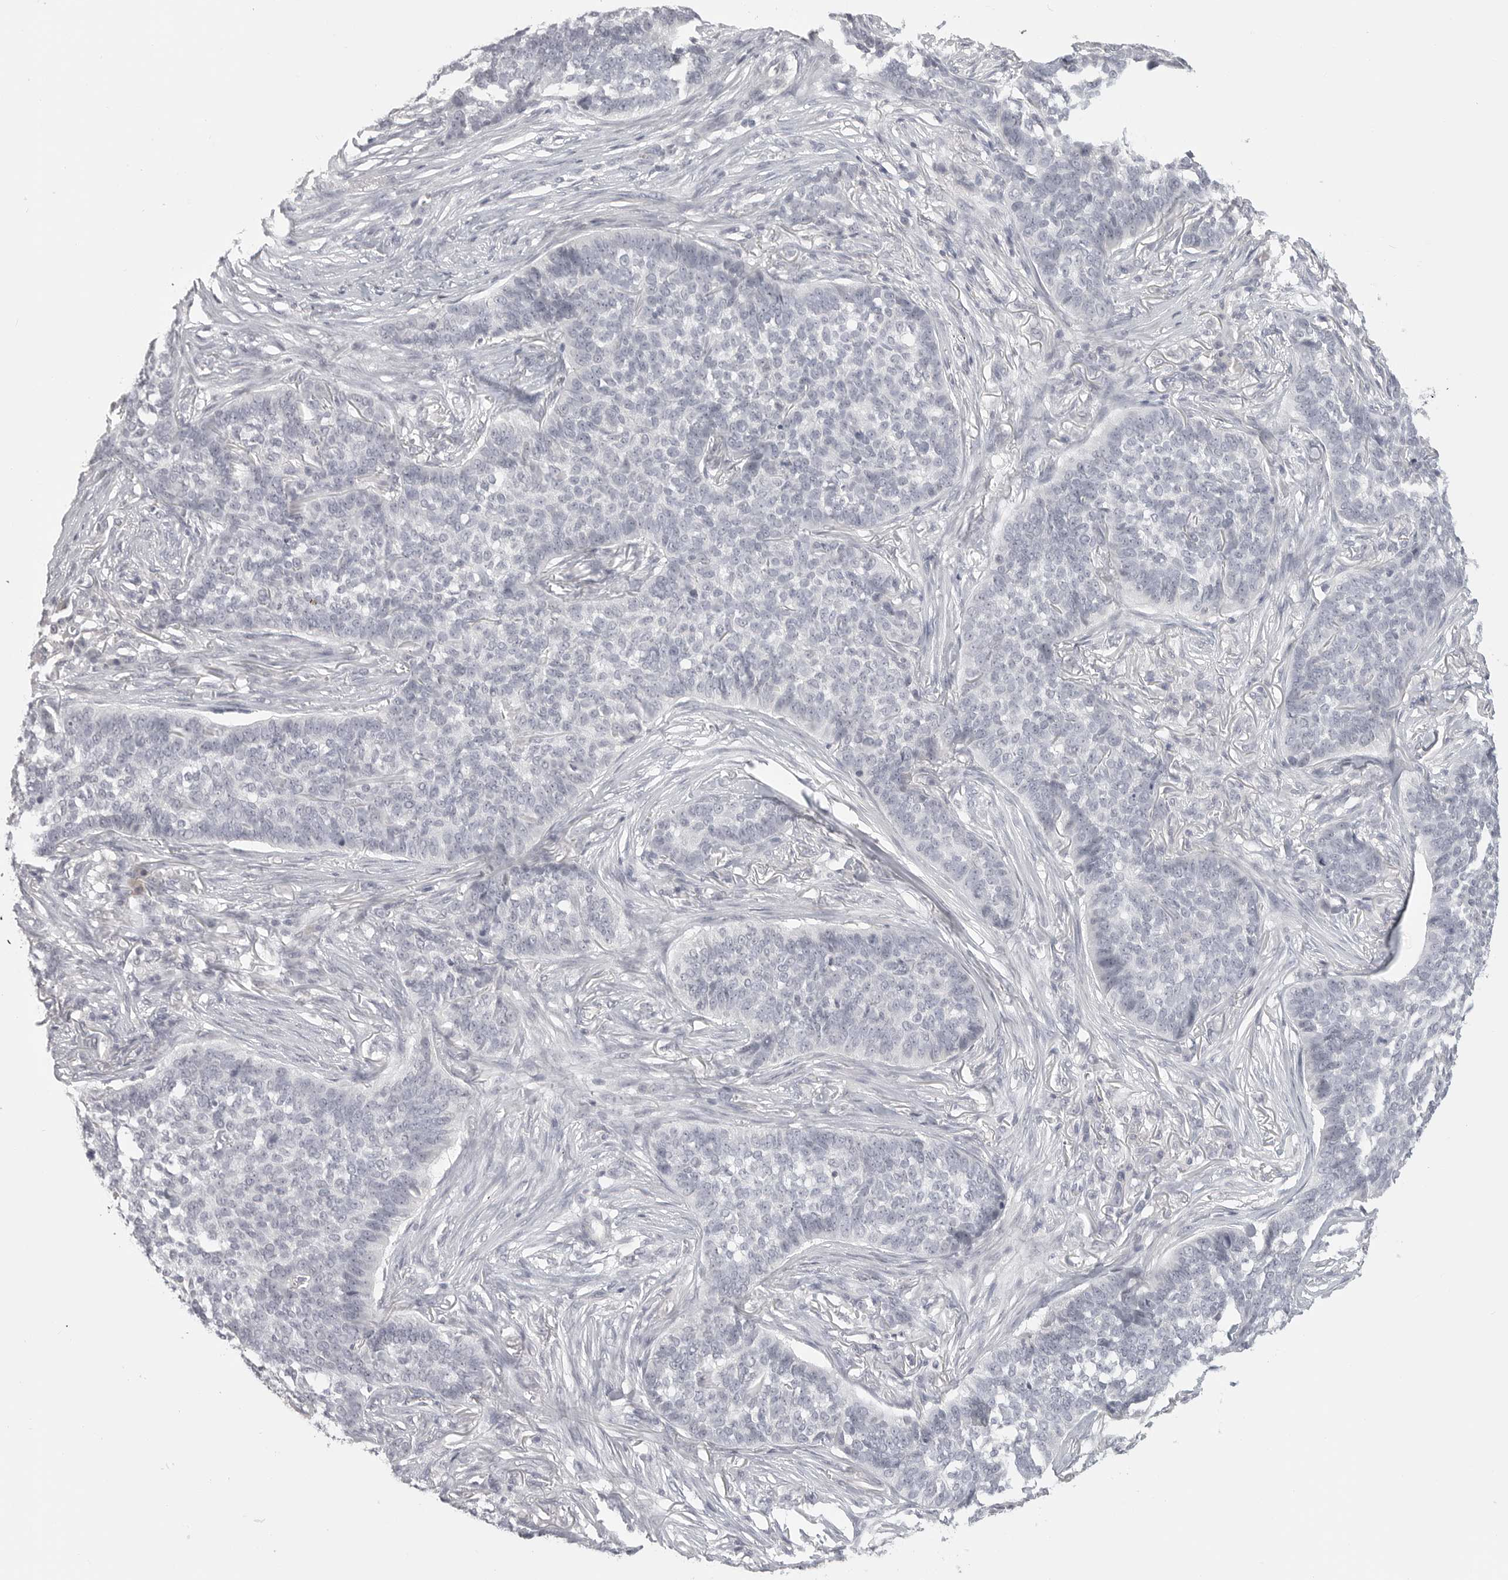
{"staining": {"intensity": "negative", "quantity": "none", "location": "none"}, "tissue": "skin cancer", "cell_type": "Tumor cells", "image_type": "cancer", "snomed": [{"axis": "morphology", "description": "Basal cell carcinoma"}, {"axis": "topography", "description": "Skin"}], "caption": "DAB immunohistochemical staining of skin basal cell carcinoma demonstrates no significant staining in tumor cells. Nuclei are stained in blue.", "gene": "HMGCS2", "patient": {"sex": "male", "age": 85}}